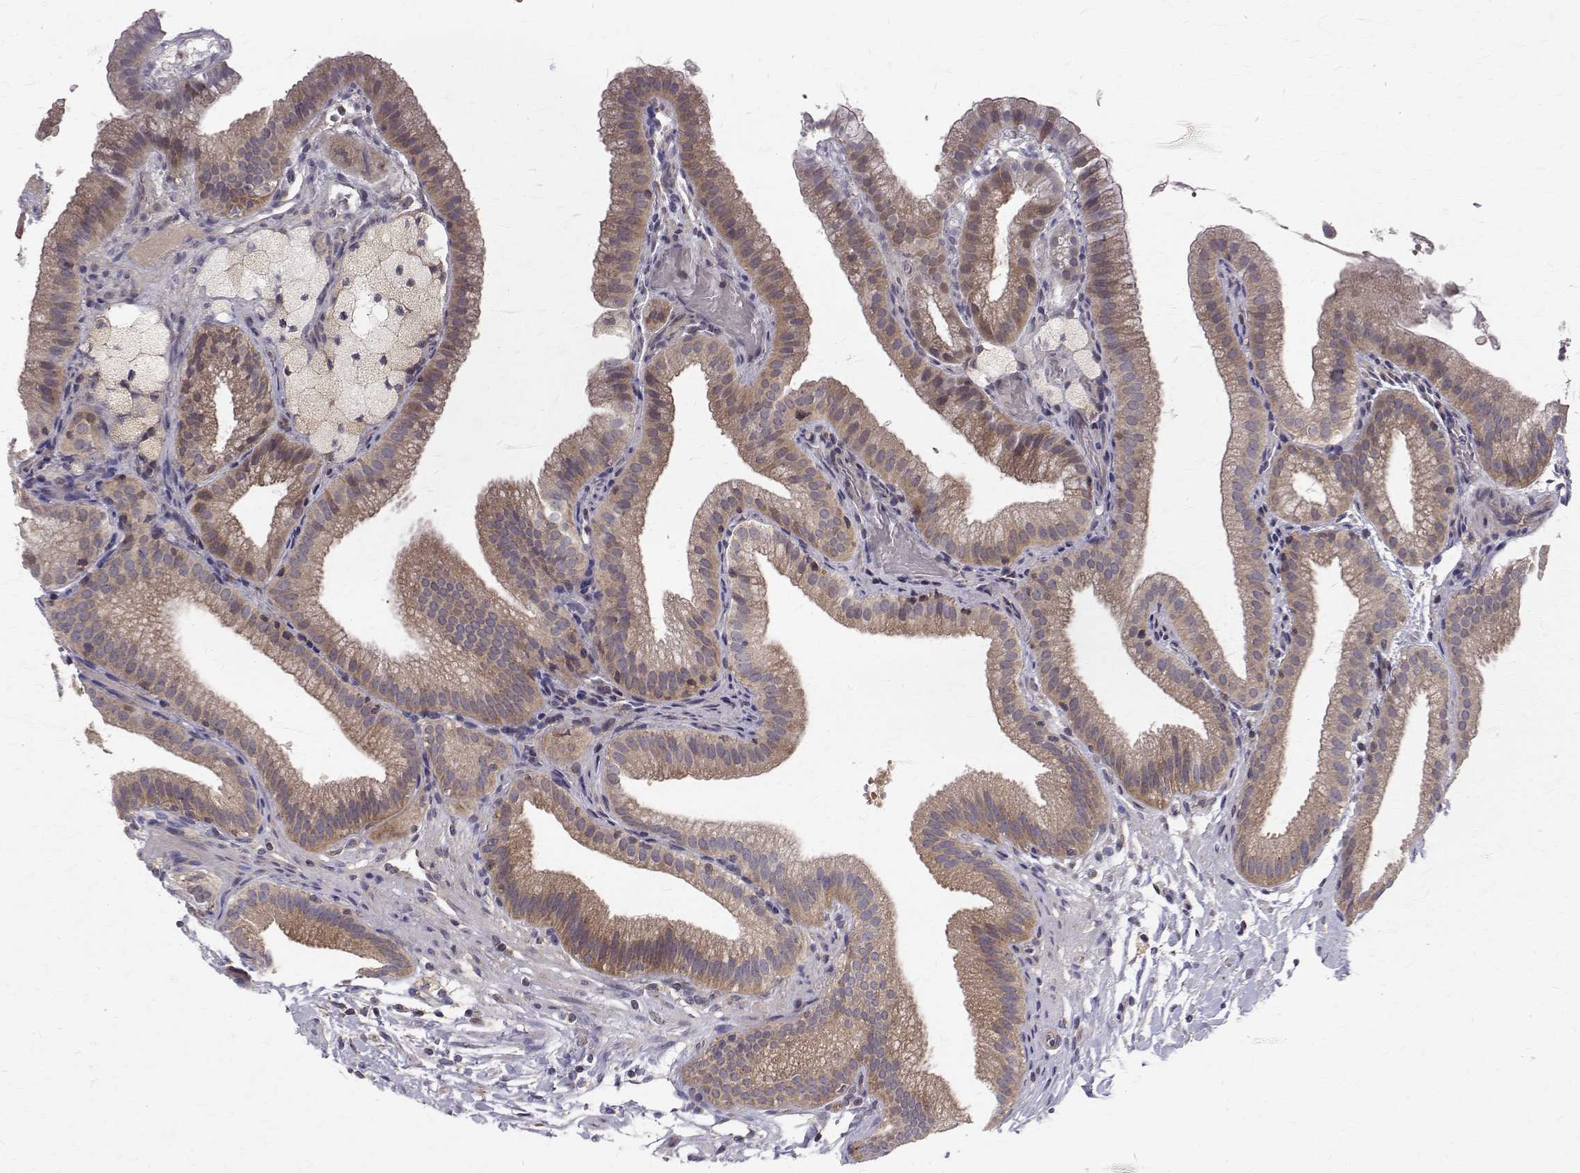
{"staining": {"intensity": "moderate", "quantity": ">75%", "location": "cytoplasmic/membranous"}, "tissue": "gallbladder", "cell_type": "Glandular cells", "image_type": "normal", "snomed": [{"axis": "morphology", "description": "Normal tissue, NOS"}, {"axis": "topography", "description": "Gallbladder"}], "caption": "Normal gallbladder reveals moderate cytoplasmic/membranous staining in about >75% of glandular cells (Stains: DAB (3,3'-diaminobenzidine) in brown, nuclei in blue, Microscopy: brightfield microscopy at high magnification)..", "gene": "ARFGAP1", "patient": {"sex": "female", "age": 63}}